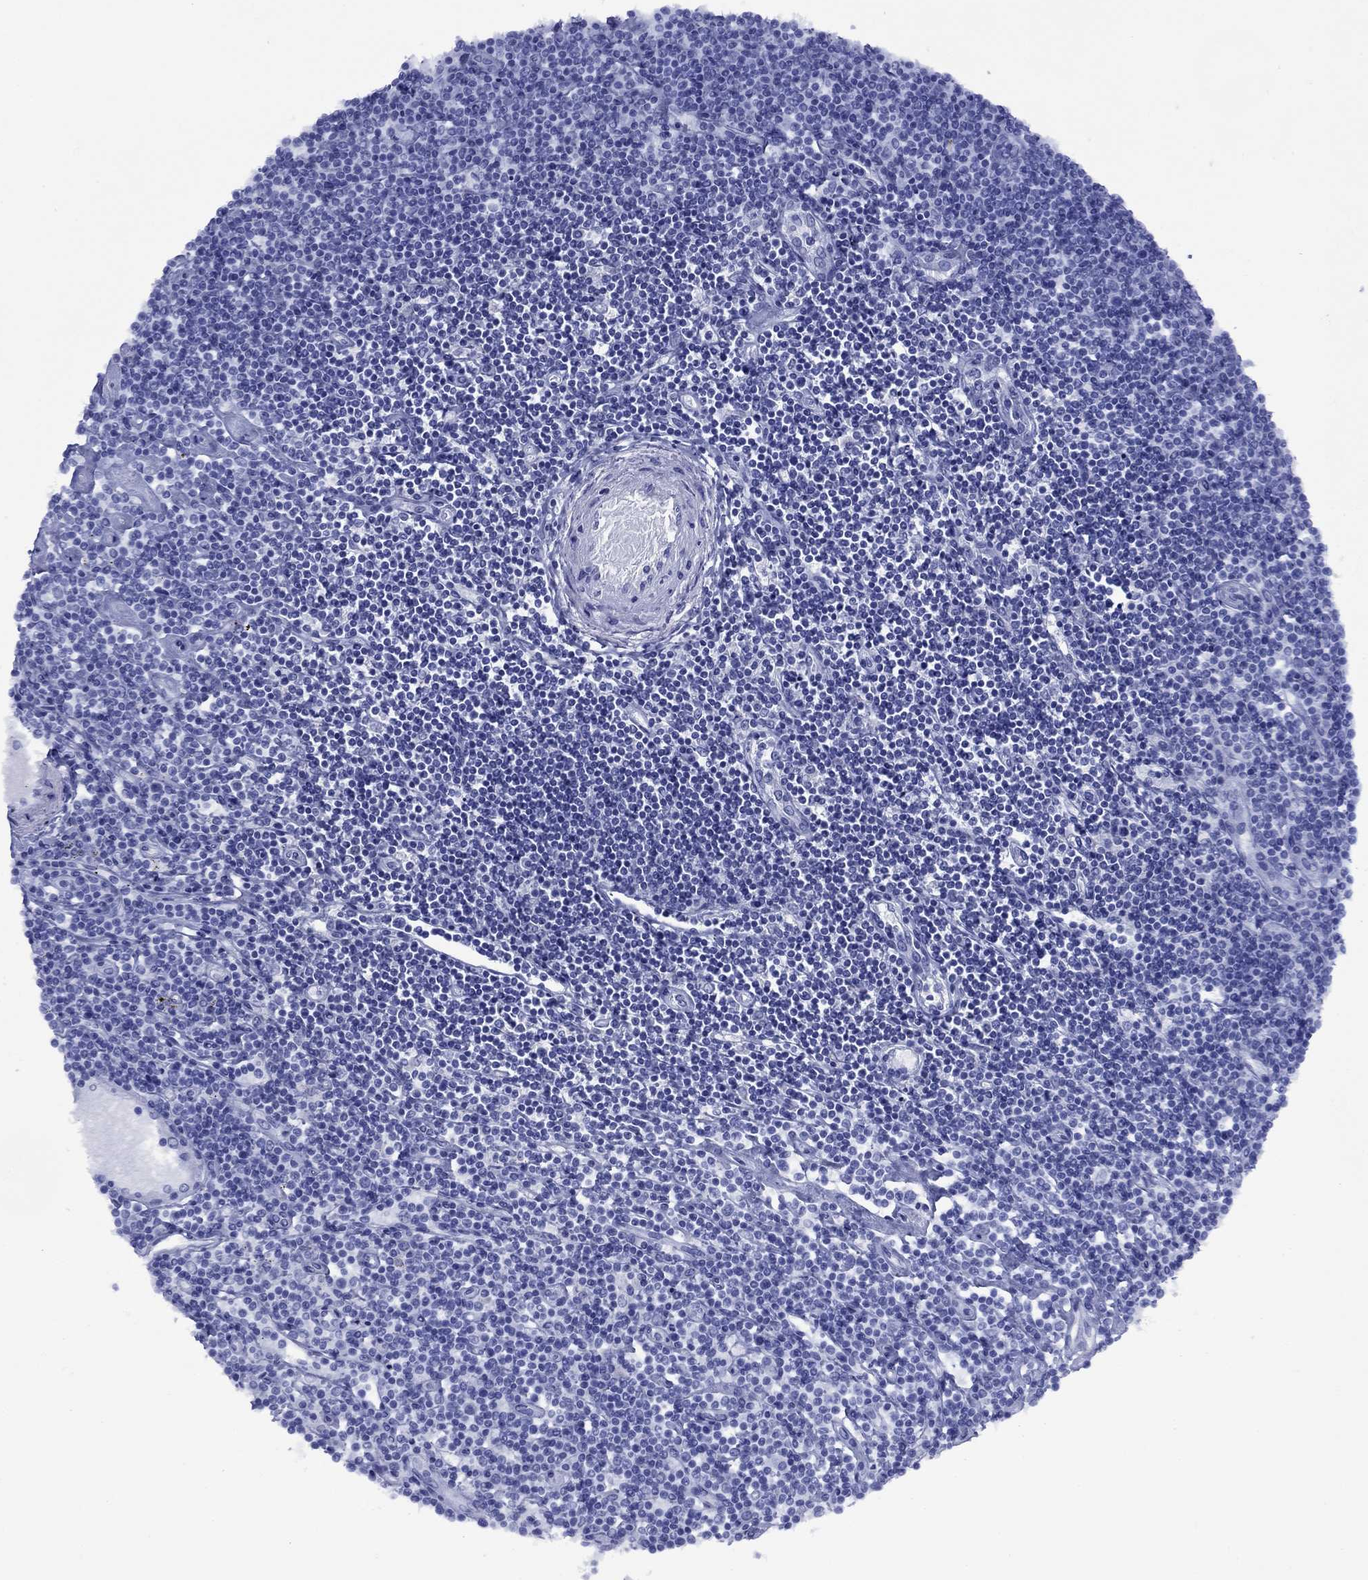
{"staining": {"intensity": "negative", "quantity": "none", "location": "none"}, "tissue": "lymphoma", "cell_type": "Tumor cells", "image_type": "cancer", "snomed": [{"axis": "morphology", "description": "Hodgkin's disease, NOS"}, {"axis": "topography", "description": "Lymph node"}], "caption": "High power microscopy image of an IHC photomicrograph of lymphoma, revealing no significant positivity in tumor cells. Nuclei are stained in blue.", "gene": "GIP", "patient": {"sex": "male", "age": 40}}